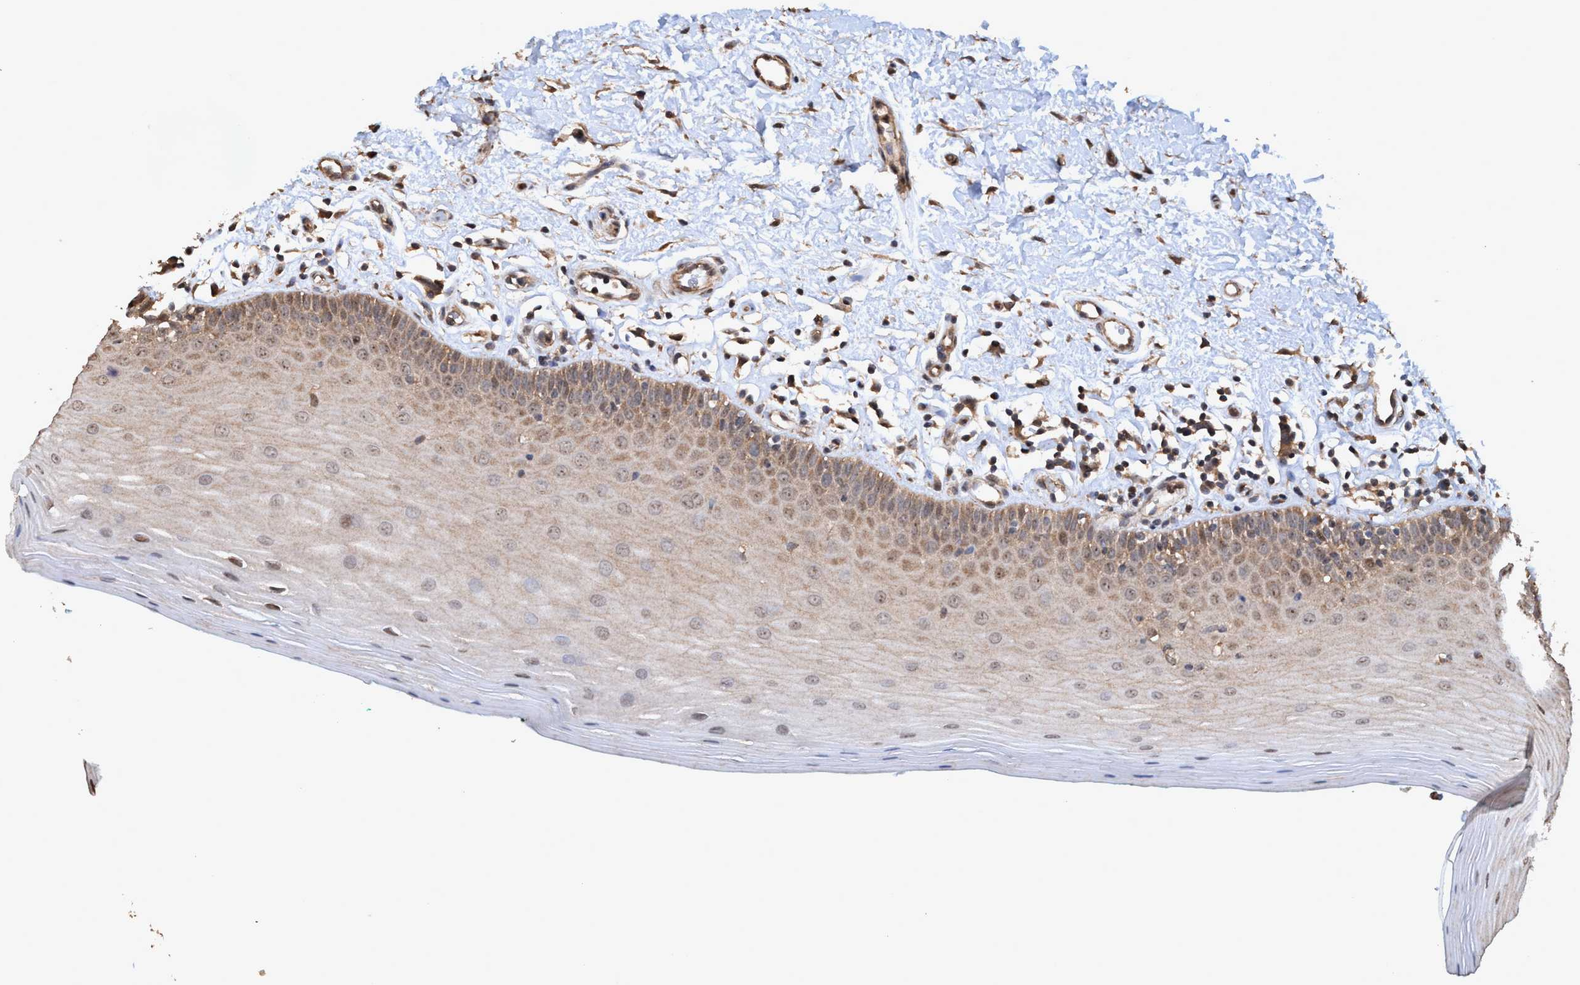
{"staining": {"intensity": "moderate", "quantity": ">75%", "location": "cytoplasmic/membranous,nuclear"}, "tissue": "oral mucosa", "cell_type": "Squamous epithelial cells", "image_type": "normal", "snomed": [{"axis": "morphology", "description": "Normal tissue, NOS"}, {"axis": "topography", "description": "Skeletal muscle"}, {"axis": "topography", "description": "Oral tissue"}], "caption": "Immunohistochemical staining of normal human oral mucosa displays moderate cytoplasmic/membranous,nuclear protein positivity in approximately >75% of squamous epithelial cells. Immunohistochemistry stains the protein in brown and the nuclei are stained blue.", "gene": "TRPC7", "patient": {"sex": "male", "age": 58}}